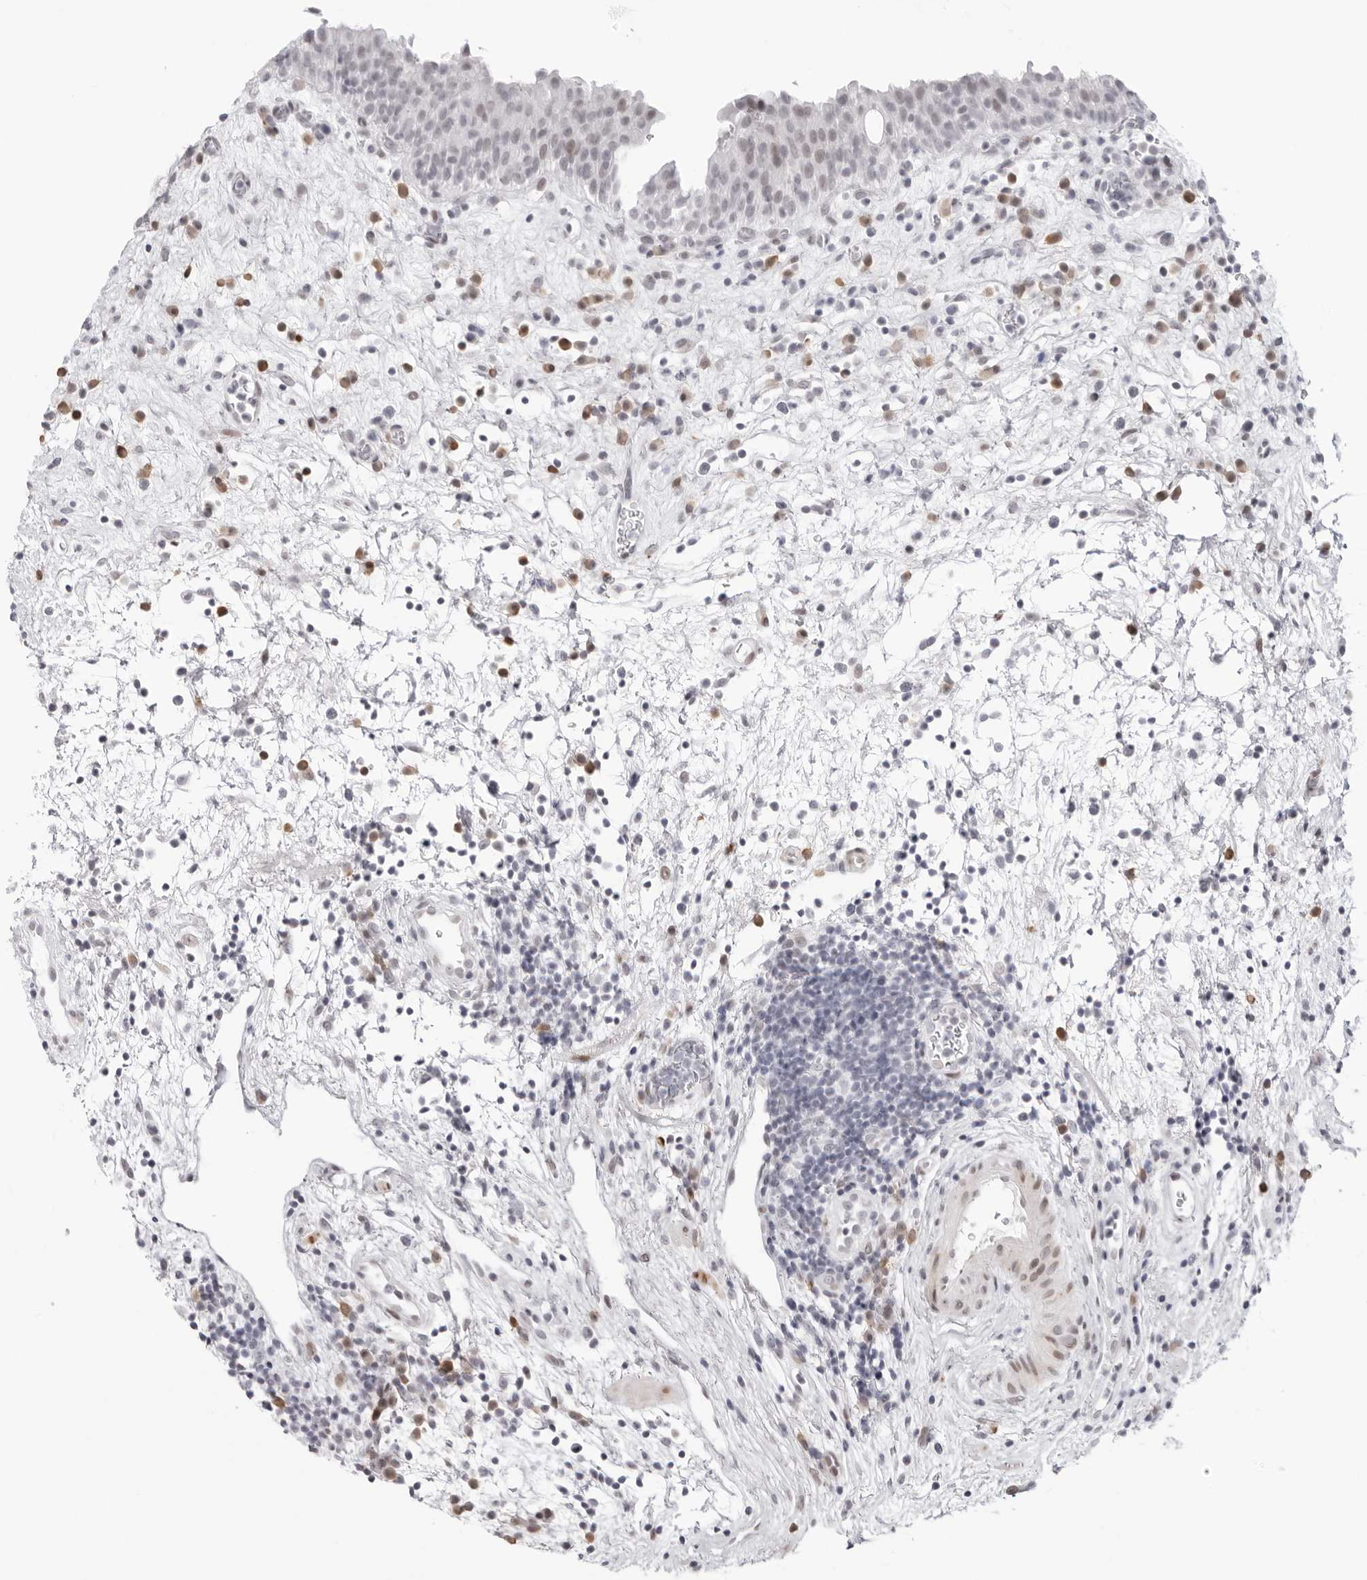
{"staining": {"intensity": "moderate", "quantity": "<25%", "location": "nuclear"}, "tissue": "urinary bladder", "cell_type": "Urothelial cells", "image_type": "normal", "snomed": [{"axis": "morphology", "description": "Normal tissue, NOS"}, {"axis": "morphology", "description": "Inflammation, NOS"}, {"axis": "topography", "description": "Urinary bladder"}], "caption": "This histopathology image reveals IHC staining of benign urinary bladder, with low moderate nuclear staining in approximately <25% of urothelial cells.", "gene": "NTPCR", "patient": {"sex": "female", "age": 75}}